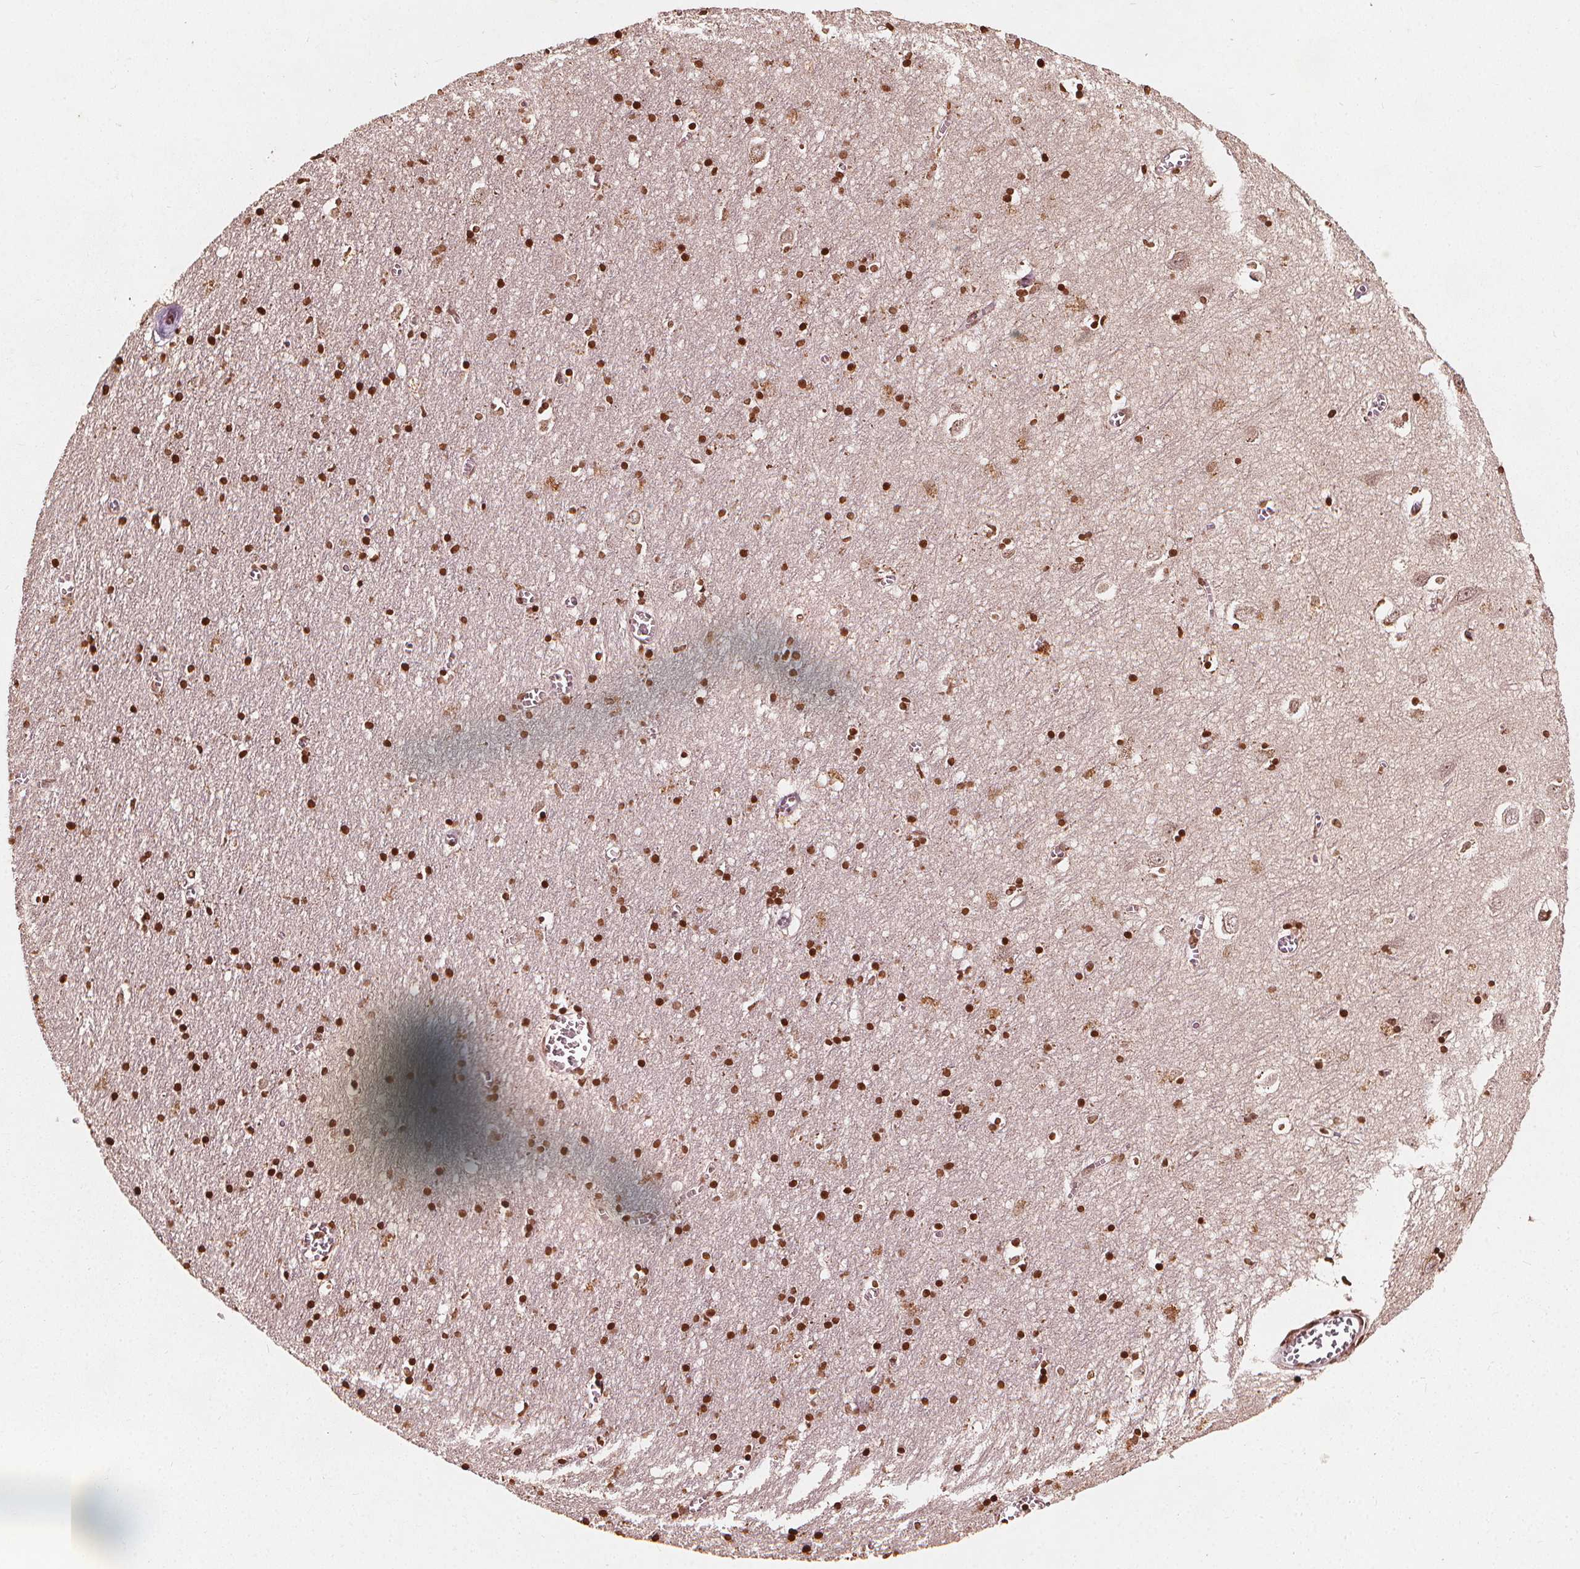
{"staining": {"intensity": "moderate", "quantity": ">75%", "location": "nuclear"}, "tissue": "cerebral cortex", "cell_type": "Endothelial cells", "image_type": "normal", "snomed": [{"axis": "morphology", "description": "Normal tissue, NOS"}, {"axis": "topography", "description": "Cerebral cortex"}], "caption": "IHC (DAB) staining of unremarkable cerebral cortex shows moderate nuclear protein positivity in approximately >75% of endothelial cells.", "gene": "H3C14", "patient": {"sex": "male", "age": 70}}